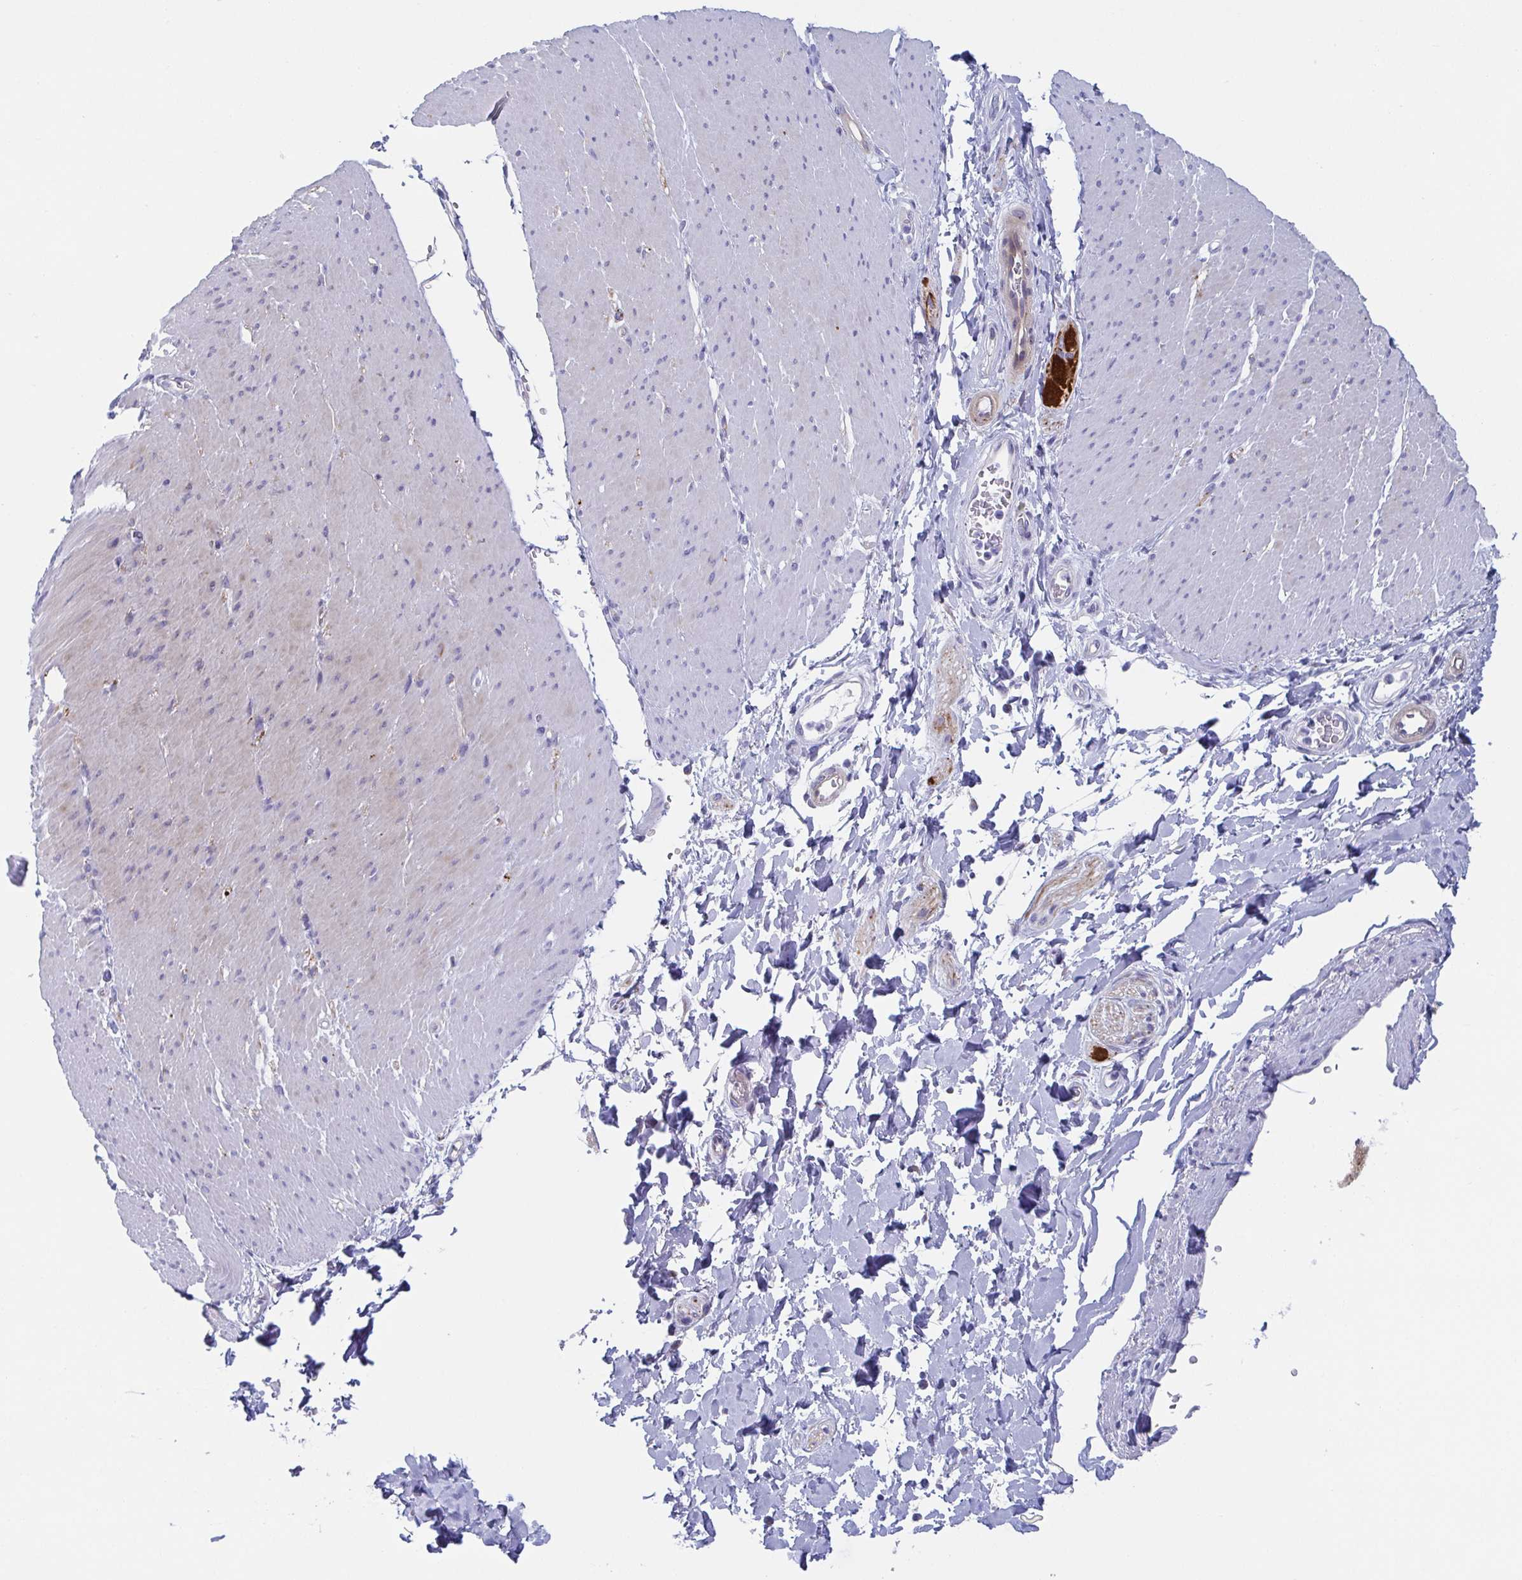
{"staining": {"intensity": "negative", "quantity": "none", "location": "none"}, "tissue": "smooth muscle", "cell_type": "Smooth muscle cells", "image_type": "normal", "snomed": [{"axis": "morphology", "description": "Normal tissue, NOS"}, {"axis": "topography", "description": "Smooth muscle"}, {"axis": "topography", "description": "Rectum"}], "caption": "Immunohistochemical staining of unremarkable smooth muscle demonstrates no significant expression in smooth muscle cells.", "gene": "DYNC1I1", "patient": {"sex": "male", "age": 53}}